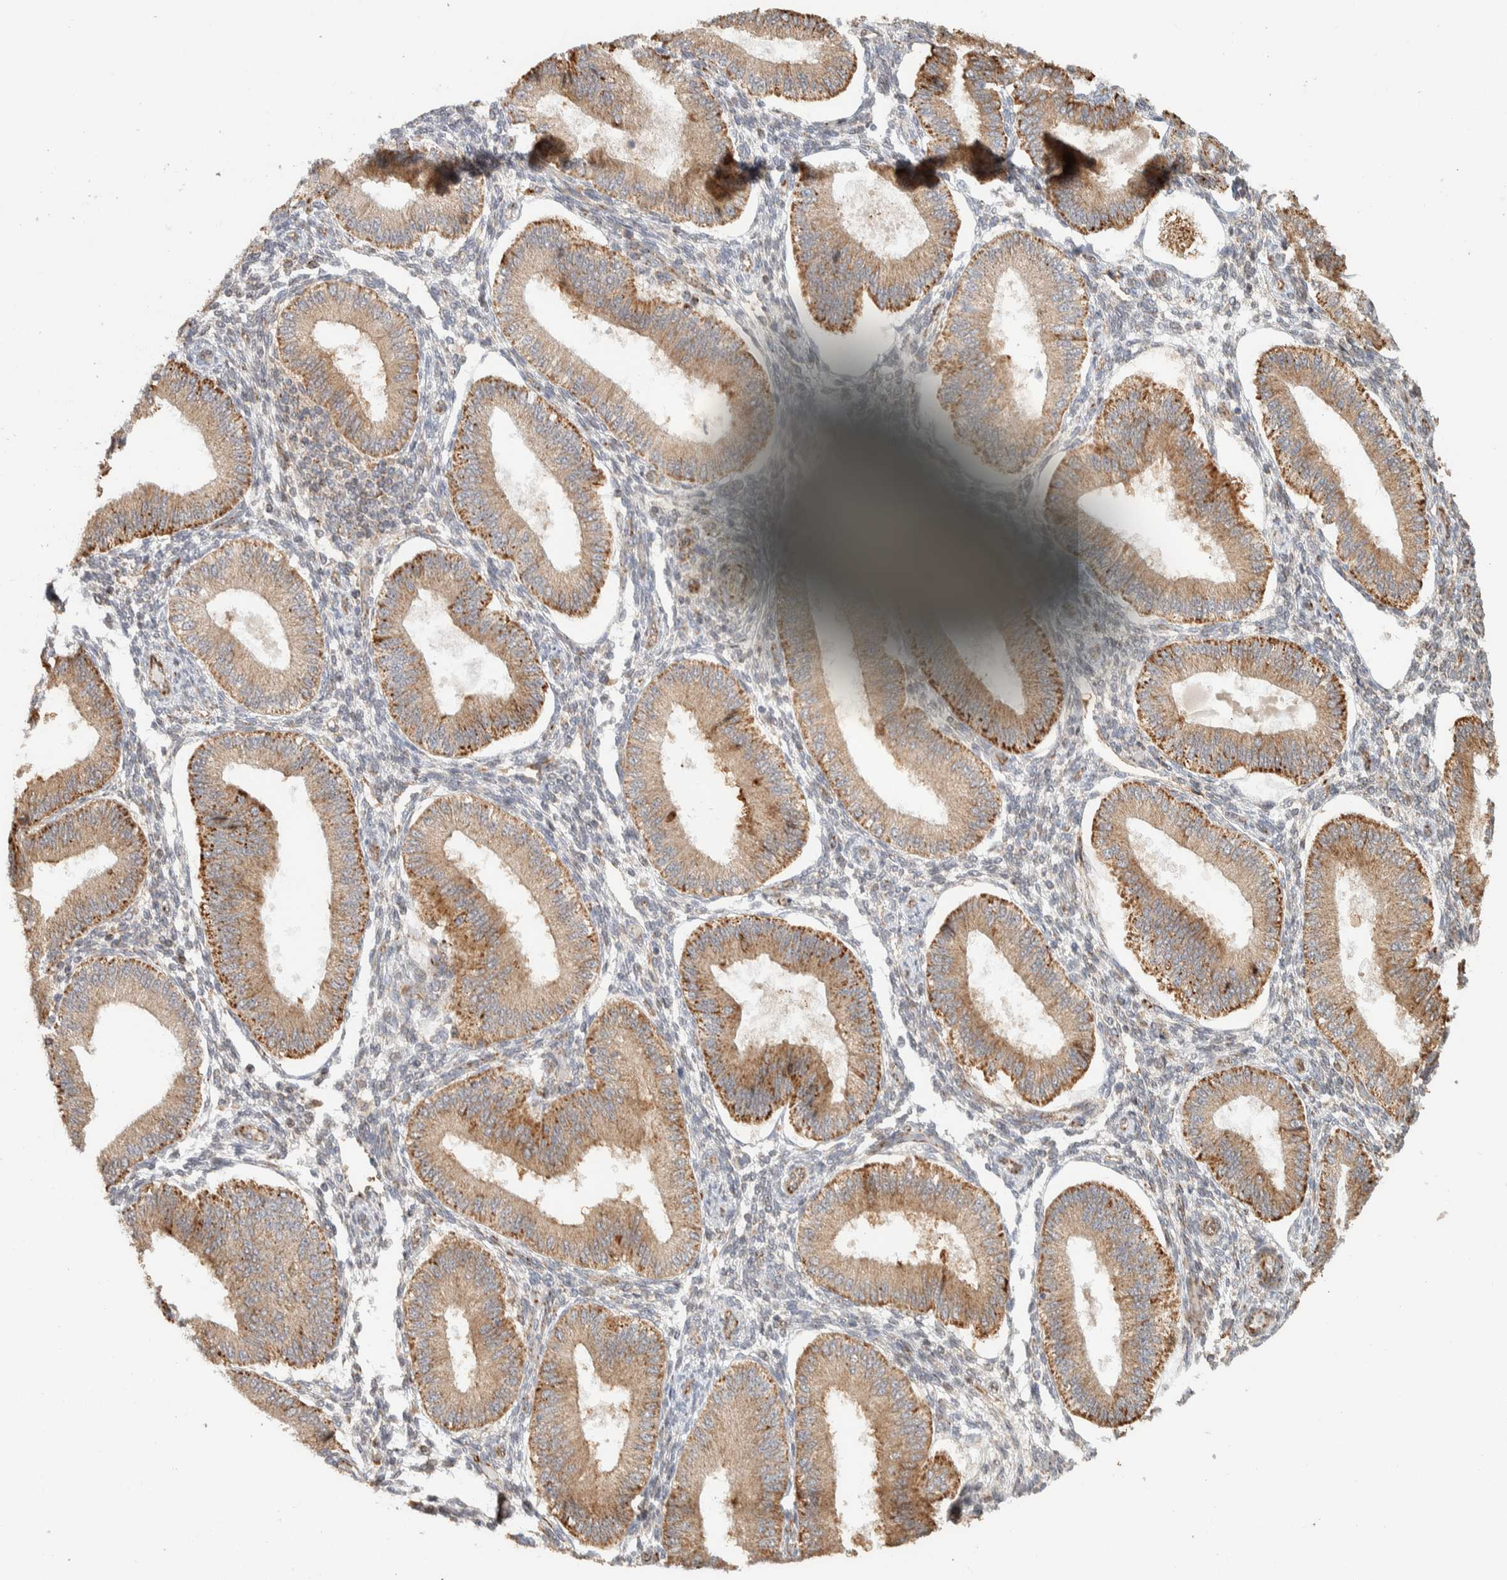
{"staining": {"intensity": "negative", "quantity": "none", "location": "none"}, "tissue": "endometrium", "cell_type": "Cells in endometrial stroma", "image_type": "normal", "snomed": [{"axis": "morphology", "description": "Normal tissue, NOS"}, {"axis": "topography", "description": "Endometrium"}], "caption": "Immunohistochemistry (IHC) histopathology image of normal endometrium: endometrium stained with DAB (3,3'-diaminobenzidine) demonstrates no significant protein staining in cells in endometrial stroma. Nuclei are stained in blue.", "gene": "KIF9", "patient": {"sex": "female", "age": 39}}